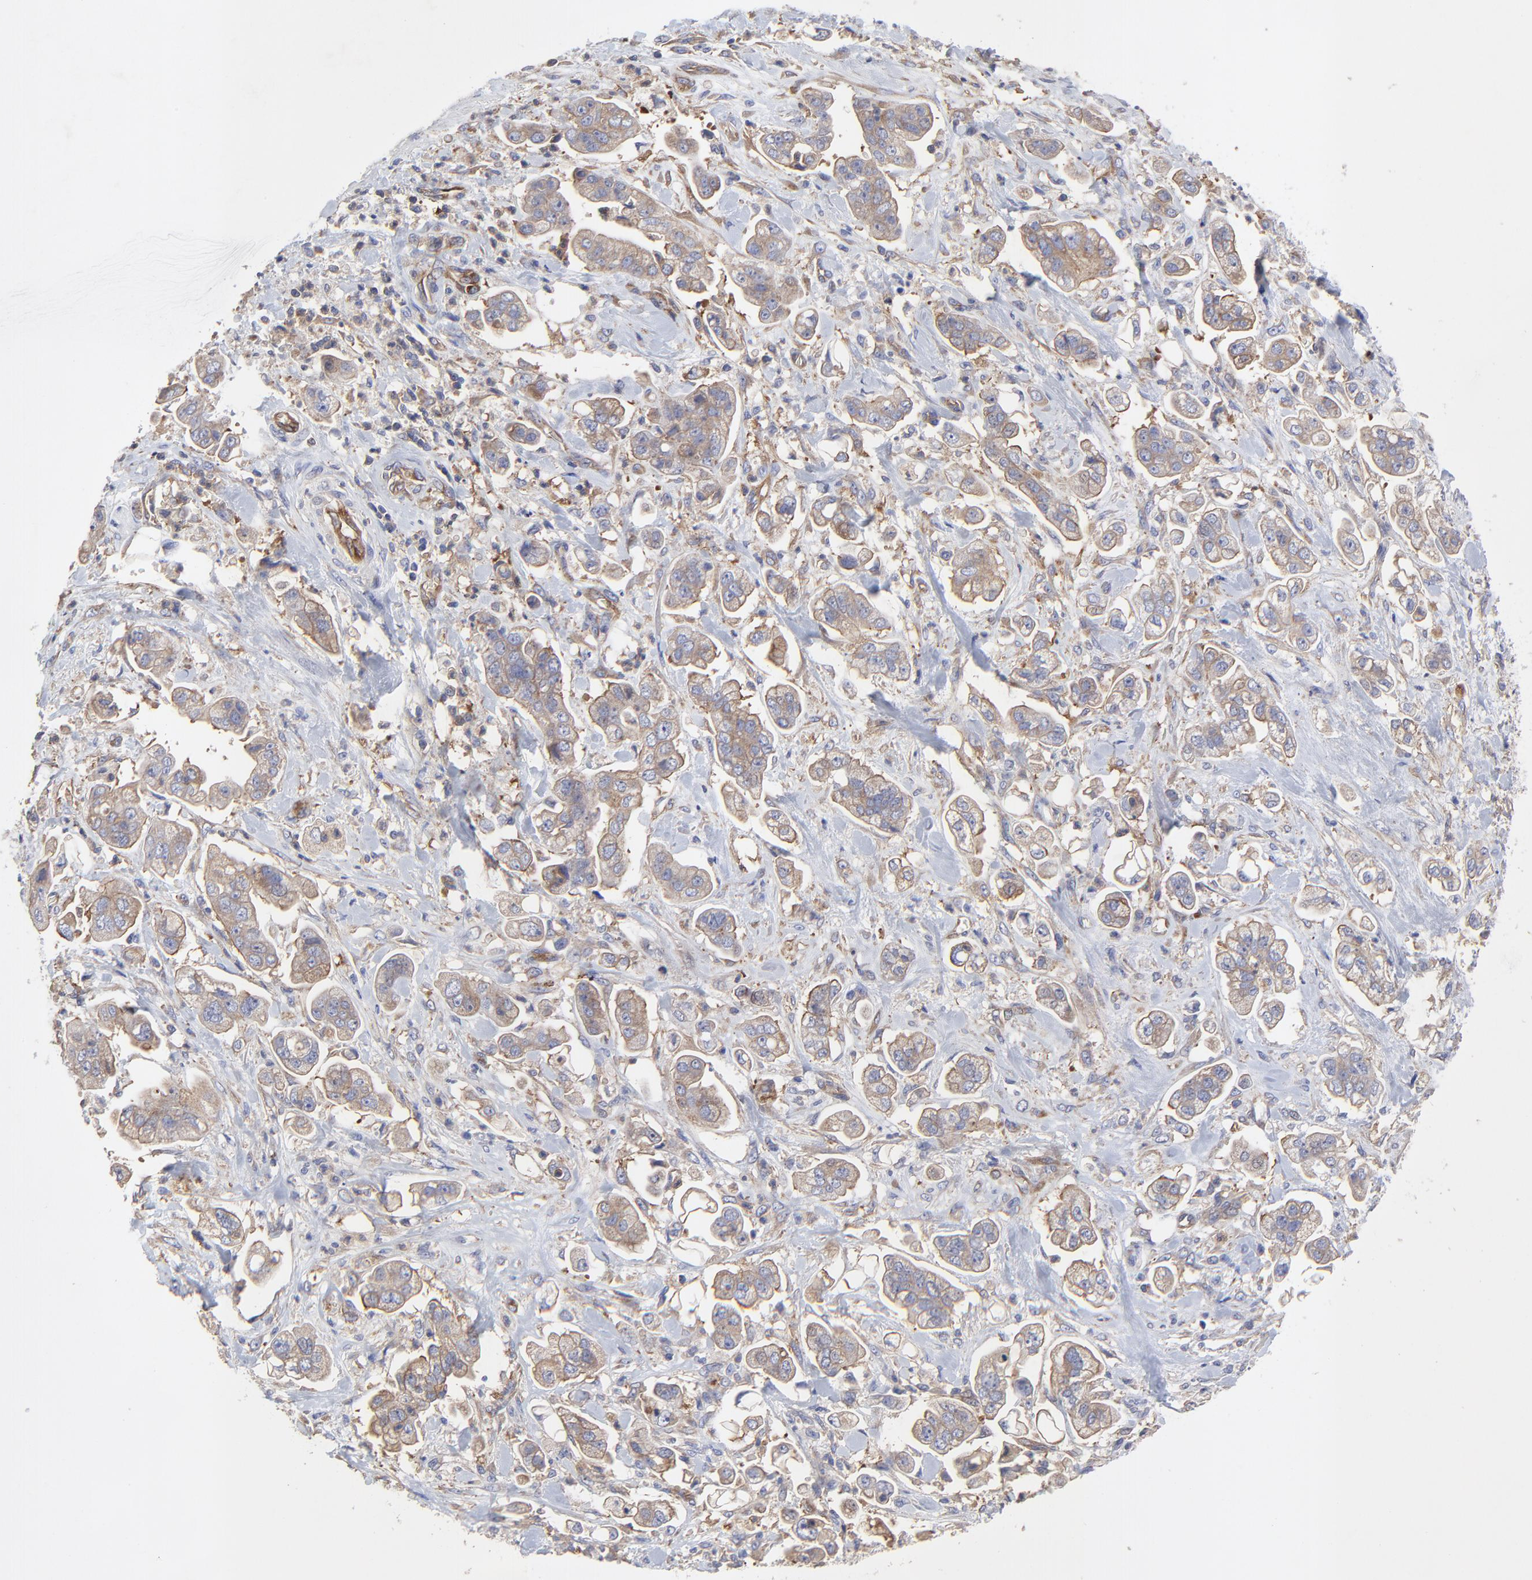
{"staining": {"intensity": "moderate", "quantity": "25%-75%", "location": "cytoplasmic/membranous"}, "tissue": "stomach cancer", "cell_type": "Tumor cells", "image_type": "cancer", "snomed": [{"axis": "morphology", "description": "Adenocarcinoma, NOS"}, {"axis": "topography", "description": "Stomach"}], "caption": "Stomach cancer was stained to show a protein in brown. There is medium levels of moderate cytoplasmic/membranous expression in about 25%-75% of tumor cells.", "gene": "SULF2", "patient": {"sex": "male", "age": 62}}